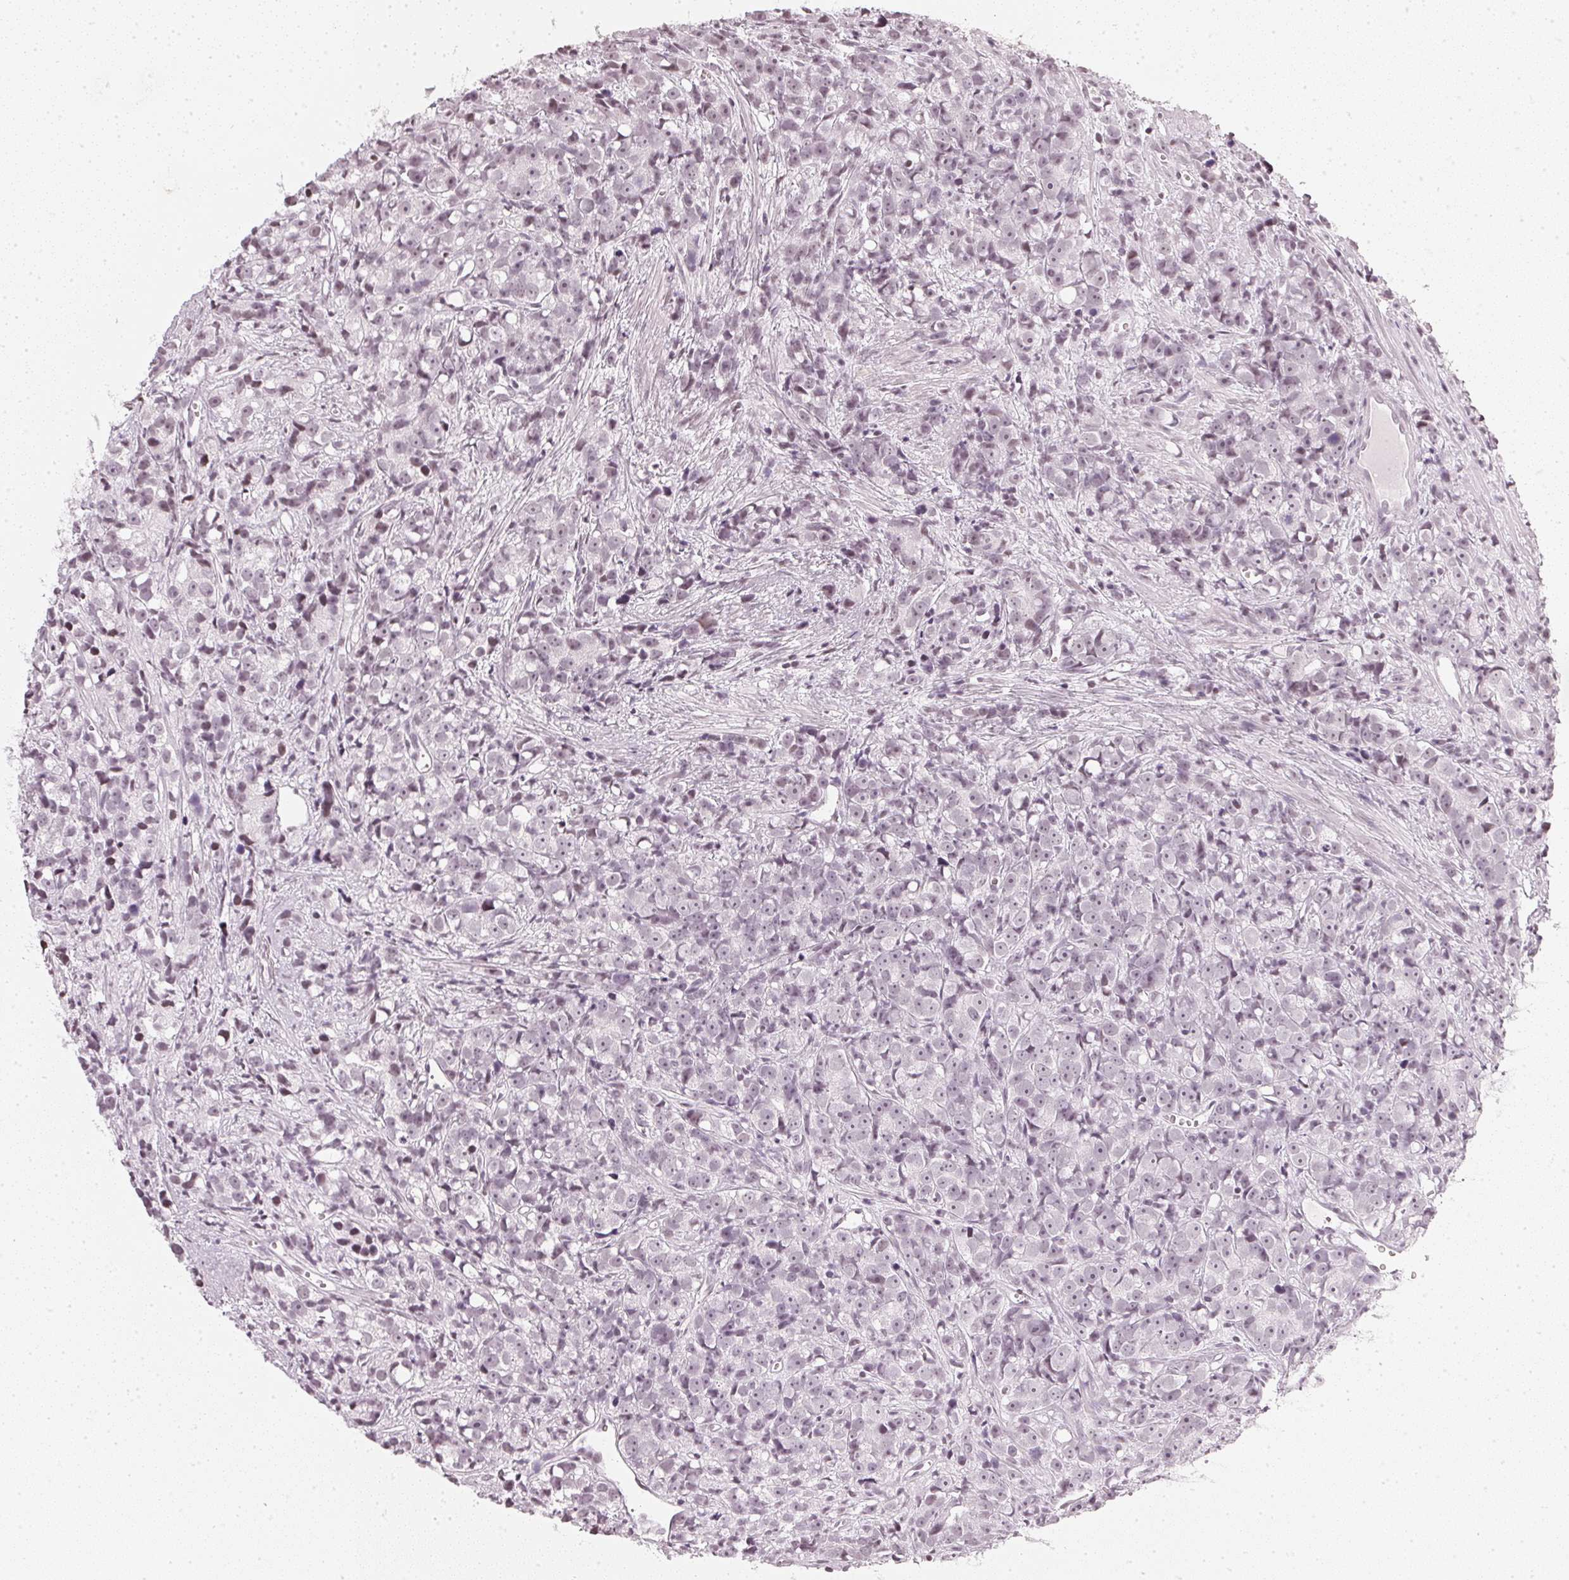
{"staining": {"intensity": "weak", "quantity": "<25%", "location": "nuclear"}, "tissue": "prostate cancer", "cell_type": "Tumor cells", "image_type": "cancer", "snomed": [{"axis": "morphology", "description": "Adenocarcinoma, High grade"}, {"axis": "topography", "description": "Prostate"}], "caption": "Tumor cells are negative for protein expression in human prostate cancer. The staining is performed using DAB brown chromogen with nuclei counter-stained in using hematoxylin.", "gene": "DNAJC6", "patient": {"sex": "male", "age": 77}}